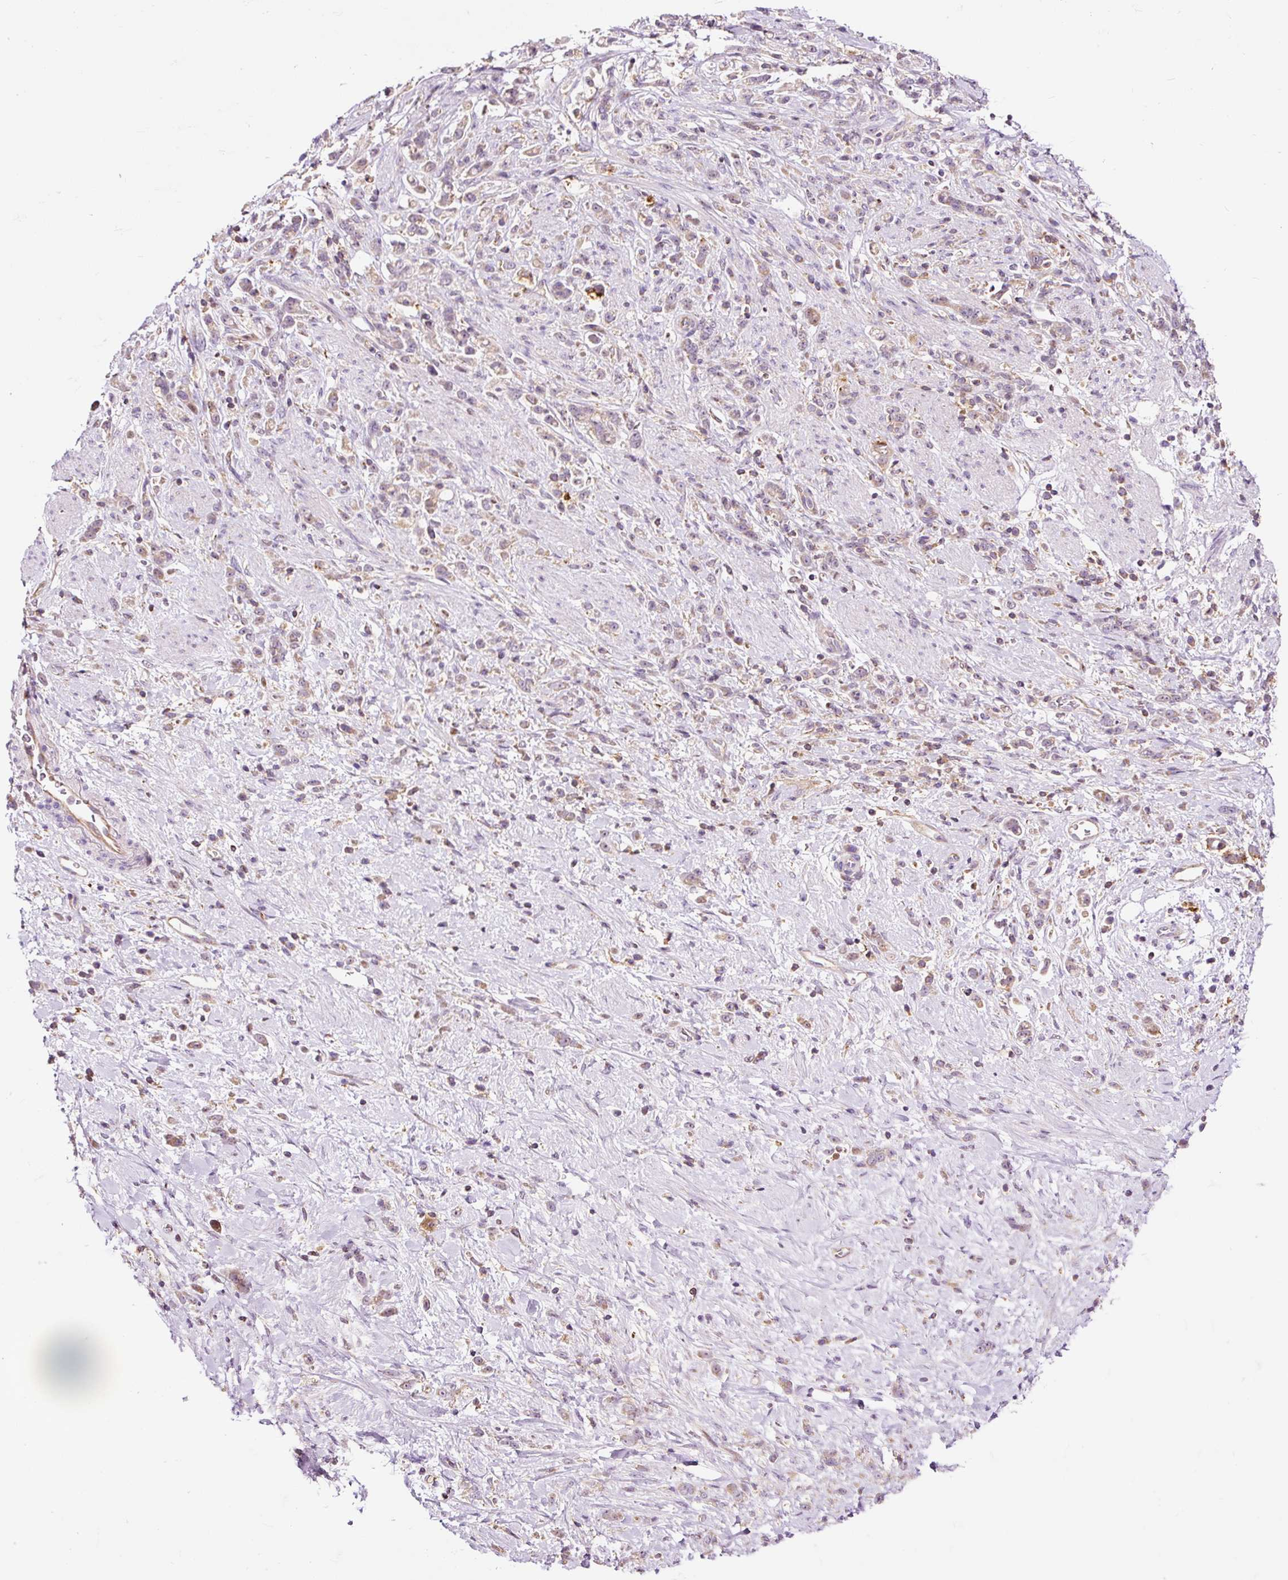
{"staining": {"intensity": "weak", "quantity": "25%-75%", "location": "cytoplasmic/membranous"}, "tissue": "stomach cancer", "cell_type": "Tumor cells", "image_type": "cancer", "snomed": [{"axis": "morphology", "description": "Adenocarcinoma, NOS"}, {"axis": "topography", "description": "Stomach"}], "caption": "High-magnification brightfield microscopy of stomach cancer stained with DAB (brown) and counterstained with hematoxylin (blue). tumor cells exhibit weak cytoplasmic/membranous staining is seen in about25%-75% of cells.", "gene": "BOLA3", "patient": {"sex": "female", "age": 60}}